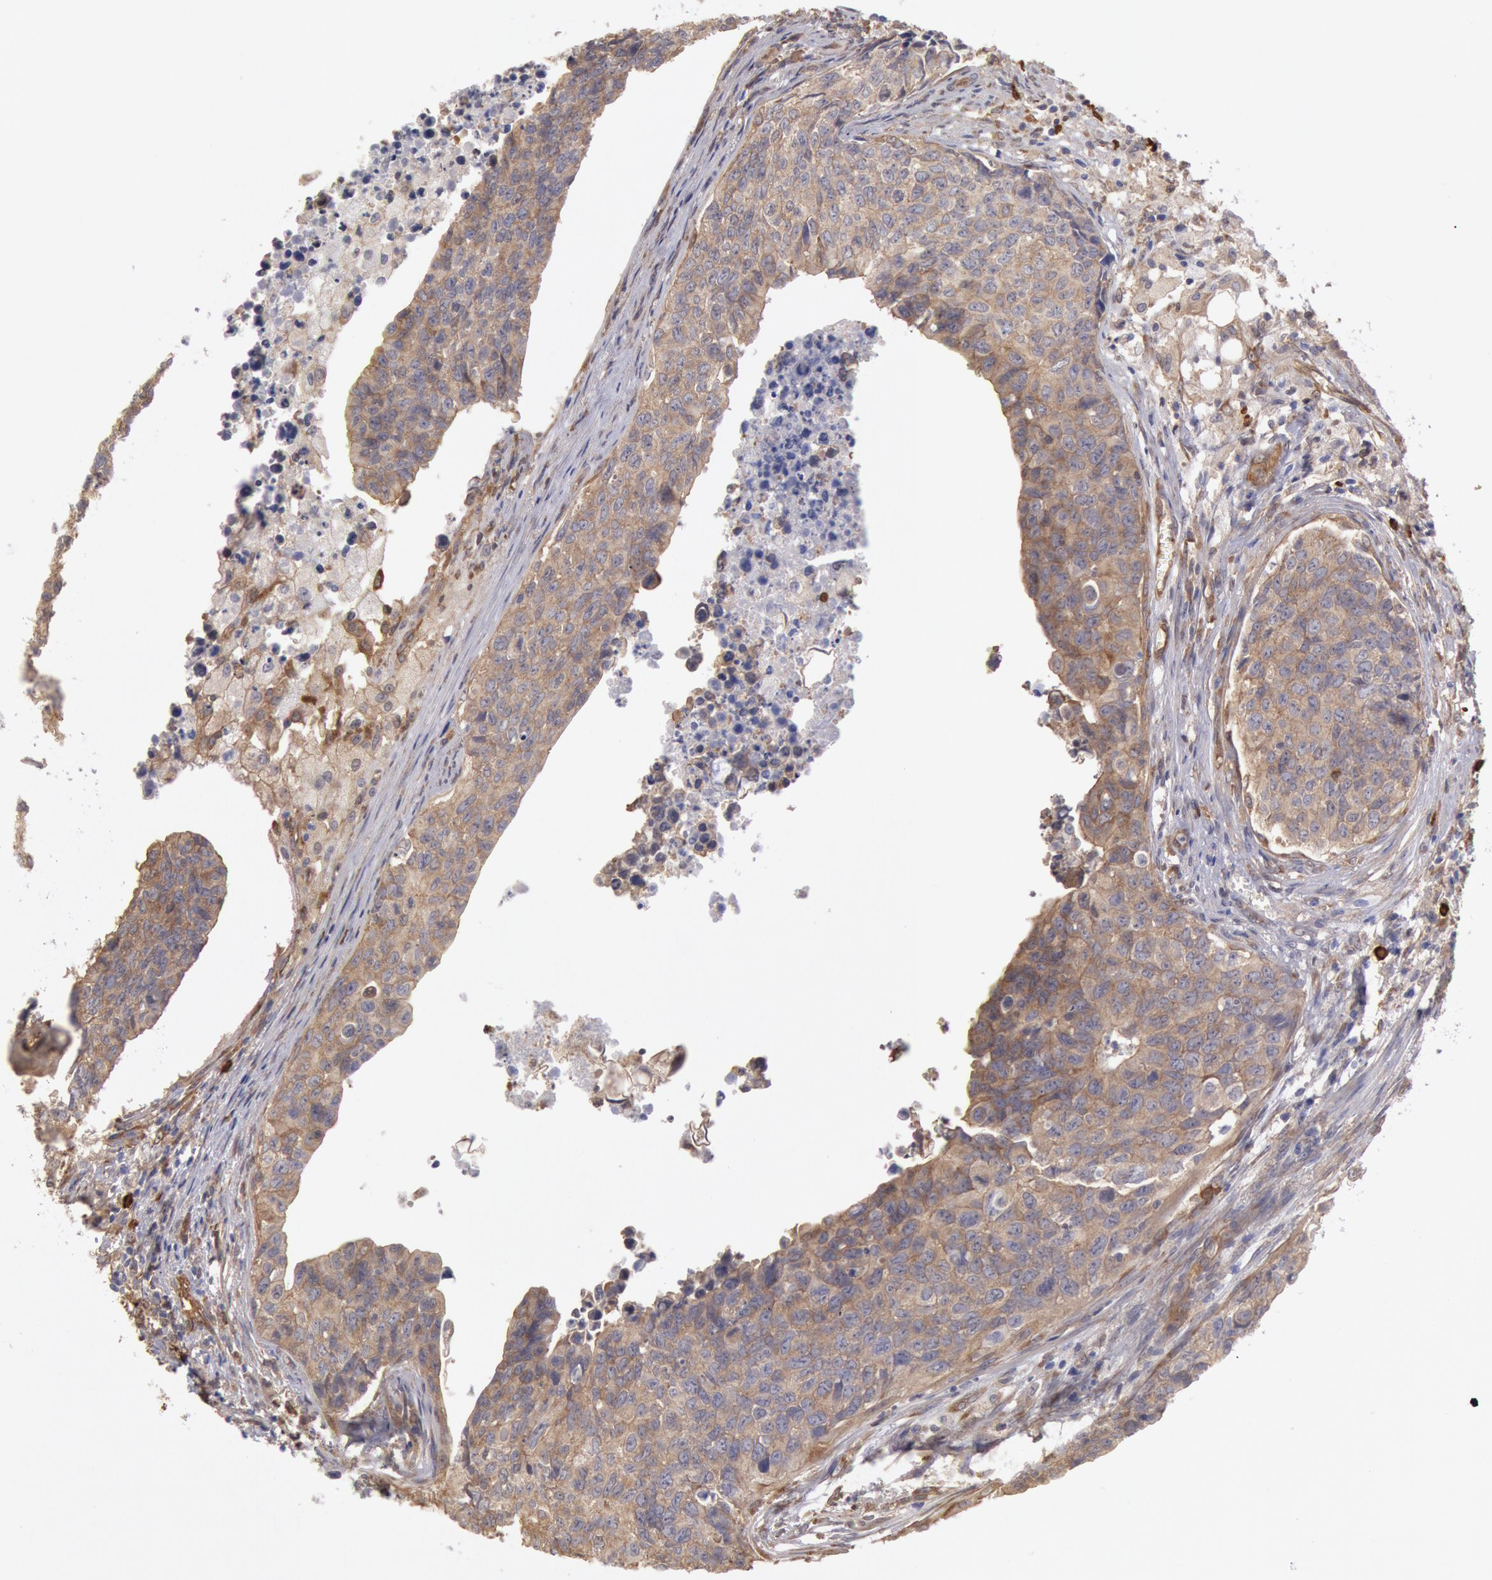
{"staining": {"intensity": "moderate", "quantity": ">75%", "location": "cytoplasmic/membranous"}, "tissue": "urothelial cancer", "cell_type": "Tumor cells", "image_type": "cancer", "snomed": [{"axis": "morphology", "description": "Urothelial carcinoma, High grade"}, {"axis": "topography", "description": "Urinary bladder"}], "caption": "High-grade urothelial carcinoma was stained to show a protein in brown. There is medium levels of moderate cytoplasmic/membranous positivity in about >75% of tumor cells.", "gene": "CCDC50", "patient": {"sex": "male", "age": 81}}